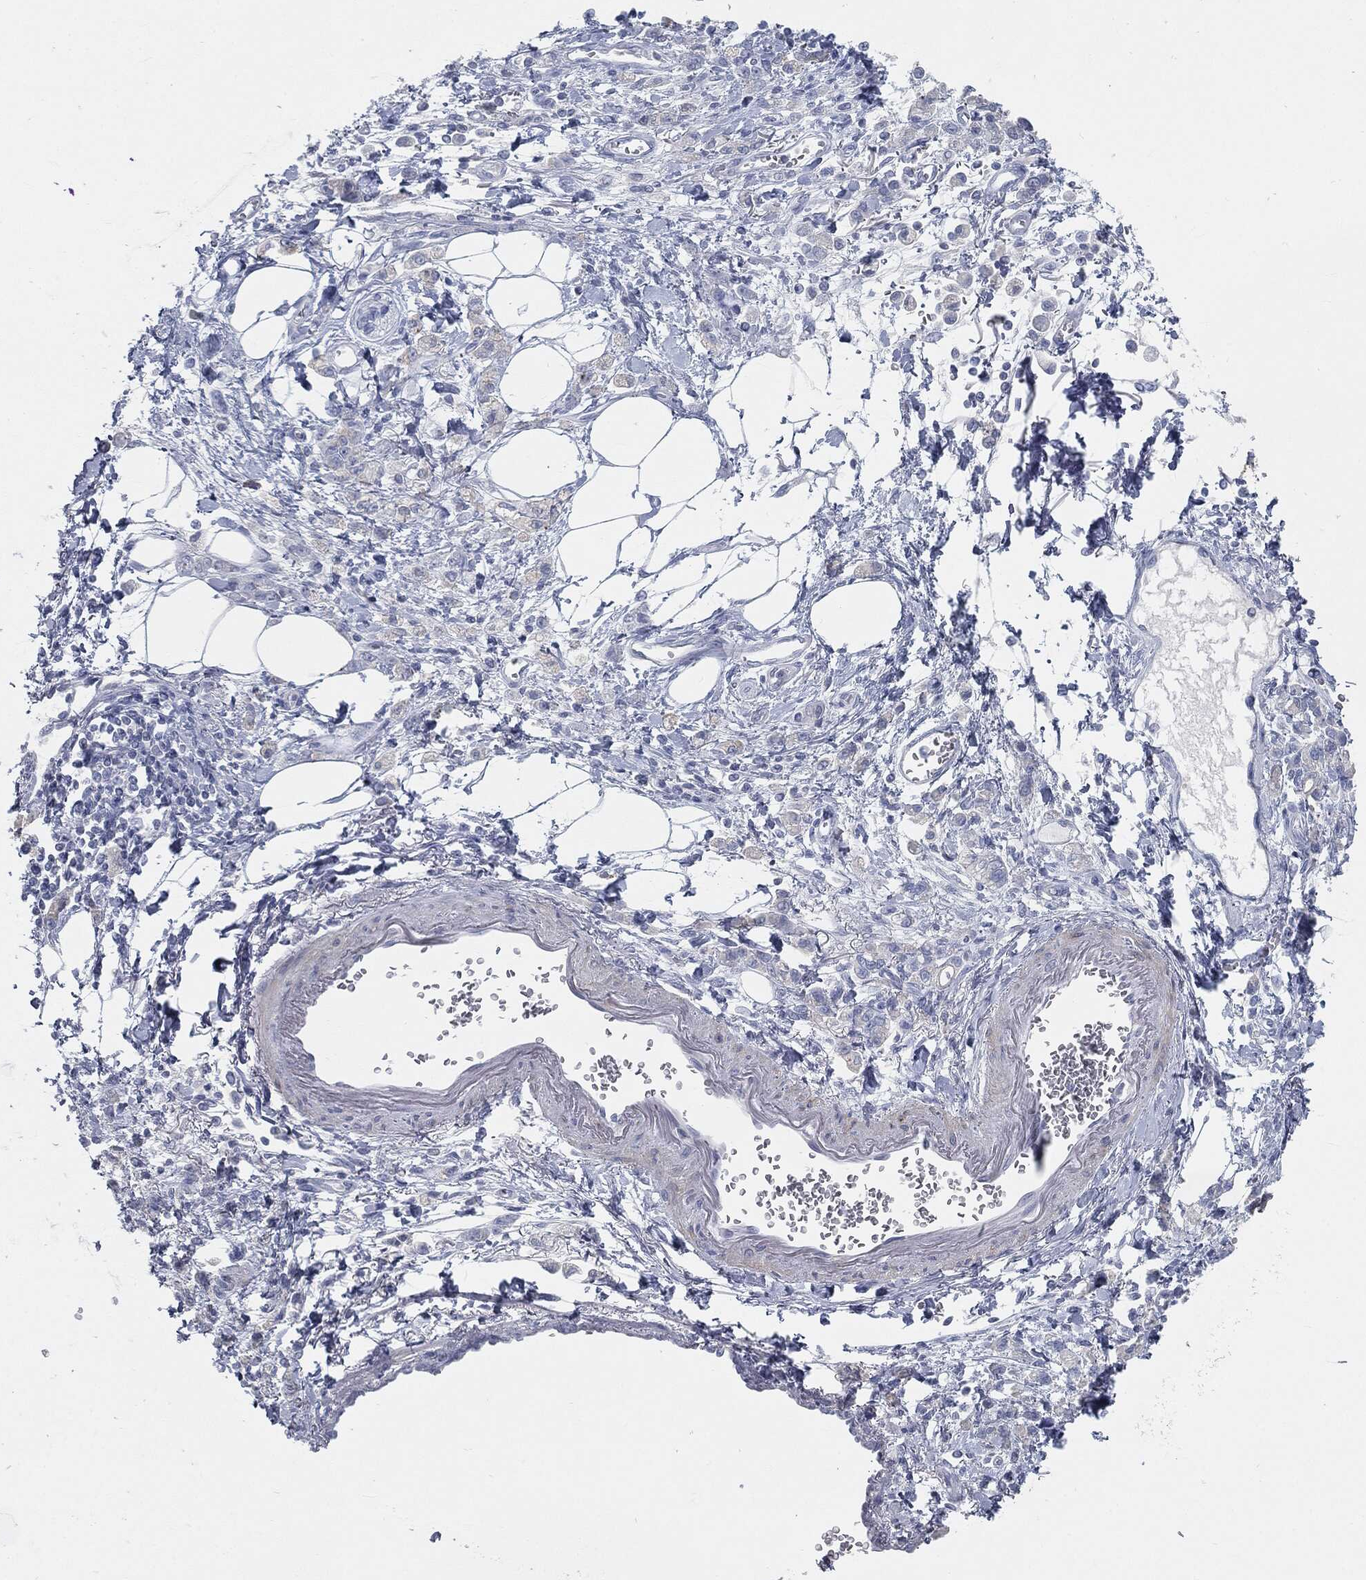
{"staining": {"intensity": "negative", "quantity": "none", "location": "none"}, "tissue": "stomach cancer", "cell_type": "Tumor cells", "image_type": "cancer", "snomed": [{"axis": "morphology", "description": "Adenocarcinoma, NOS"}, {"axis": "topography", "description": "Stomach"}], "caption": "Stomach cancer (adenocarcinoma) was stained to show a protein in brown. There is no significant expression in tumor cells.", "gene": "CAV3", "patient": {"sex": "male", "age": 77}}